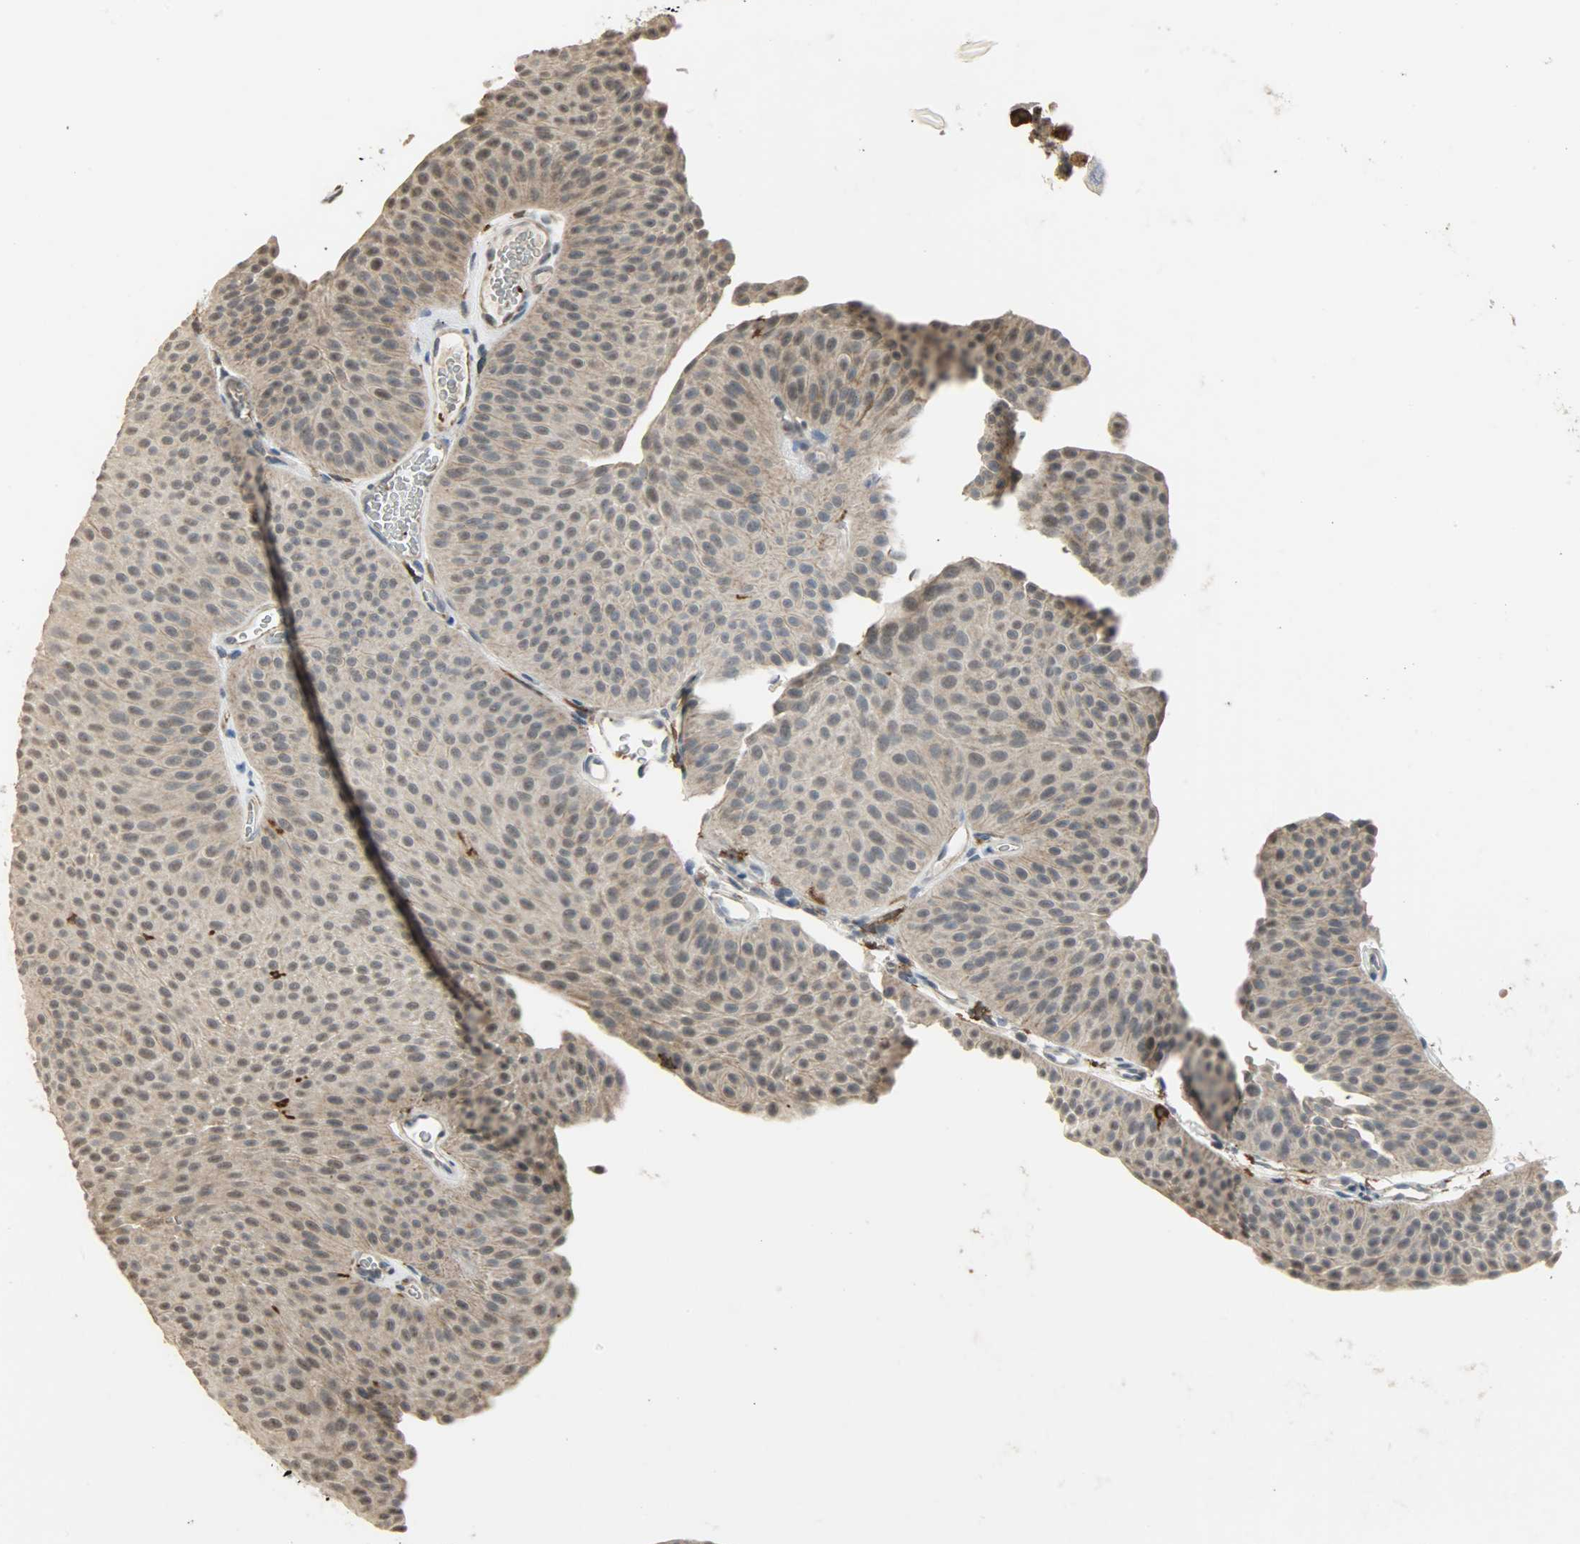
{"staining": {"intensity": "weak", "quantity": "<25%", "location": "cytoplasmic/membranous"}, "tissue": "urothelial cancer", "cell_type": "Tumor cells", "image_type": "cancer", "snomed": [{"axis": "morphology", "description": "Urothelial carcinoma, Low grade"}, {"axis": "topography", "description": "Urinary bladder"}], "caption": "Immunohistochemistry photomicrograph of low-grade urothelial carcinoma stained for a protein (brown), which exhibits no staining in tumor cells.", "gene": "SKAP2", "patient": {"sex": "female", "age": 60}}